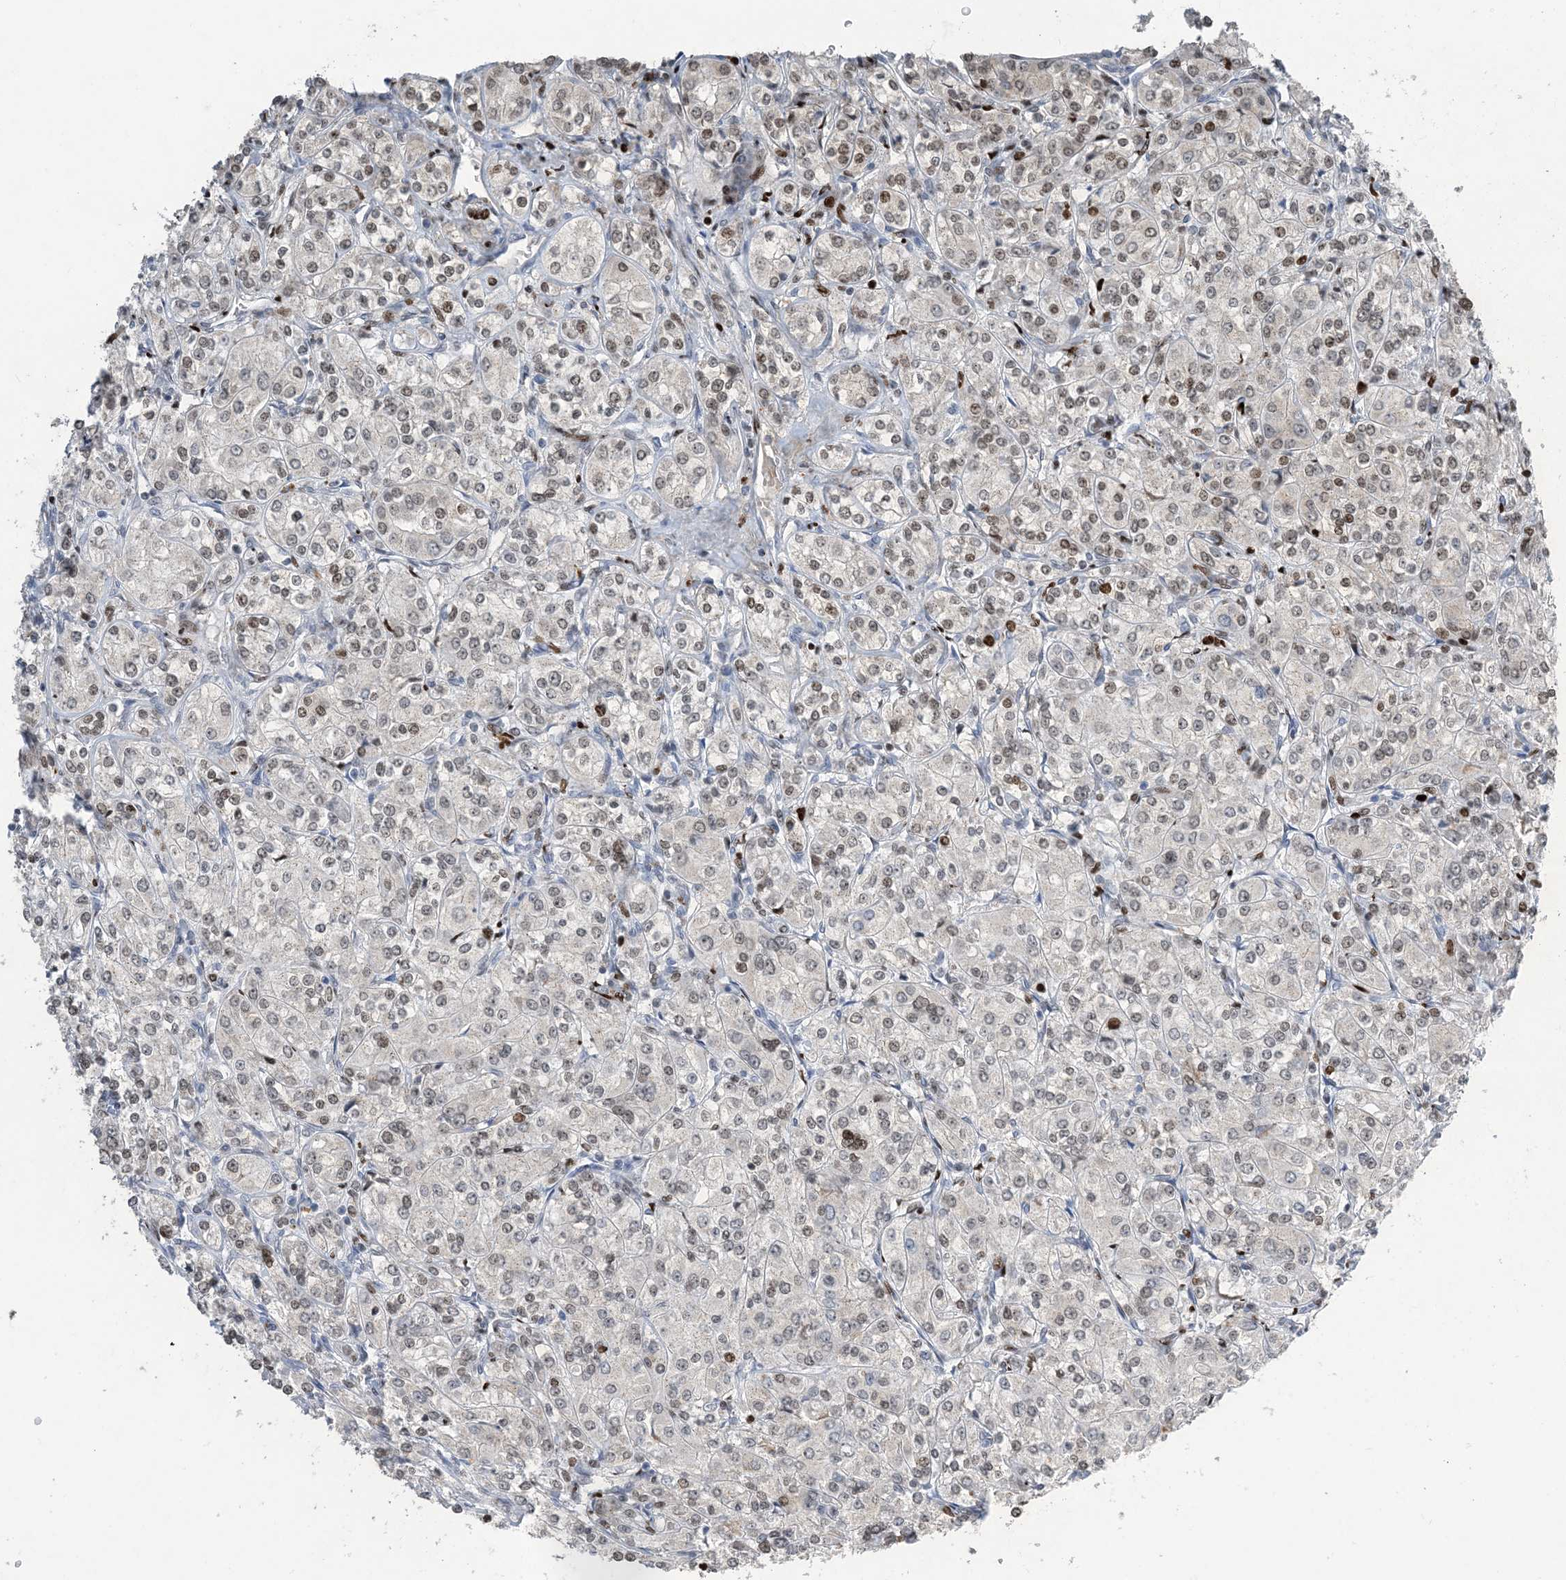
{"staining": {"intensity": "weak", "quantity": "25%-75%", "location": "nuclear"}, "tissue": "renal cancer", "cell_type": "Tumor cells", "image_type": "cancer", "snomed": [{"axis": "morphology", "description": "Adenocarcinoma, NOS"}, {"axis": "topography", "description": "Kidney"}], "caption": "A high-resolution histopathology image shows immunohistochemistry staining of renal cancer (adenocarcinoma), which shows weak nuclear staining in approximately 25%-75% of tumor cells.", "gene": "SLC25A53", "patient": {"sex": "male", "age": 77}}